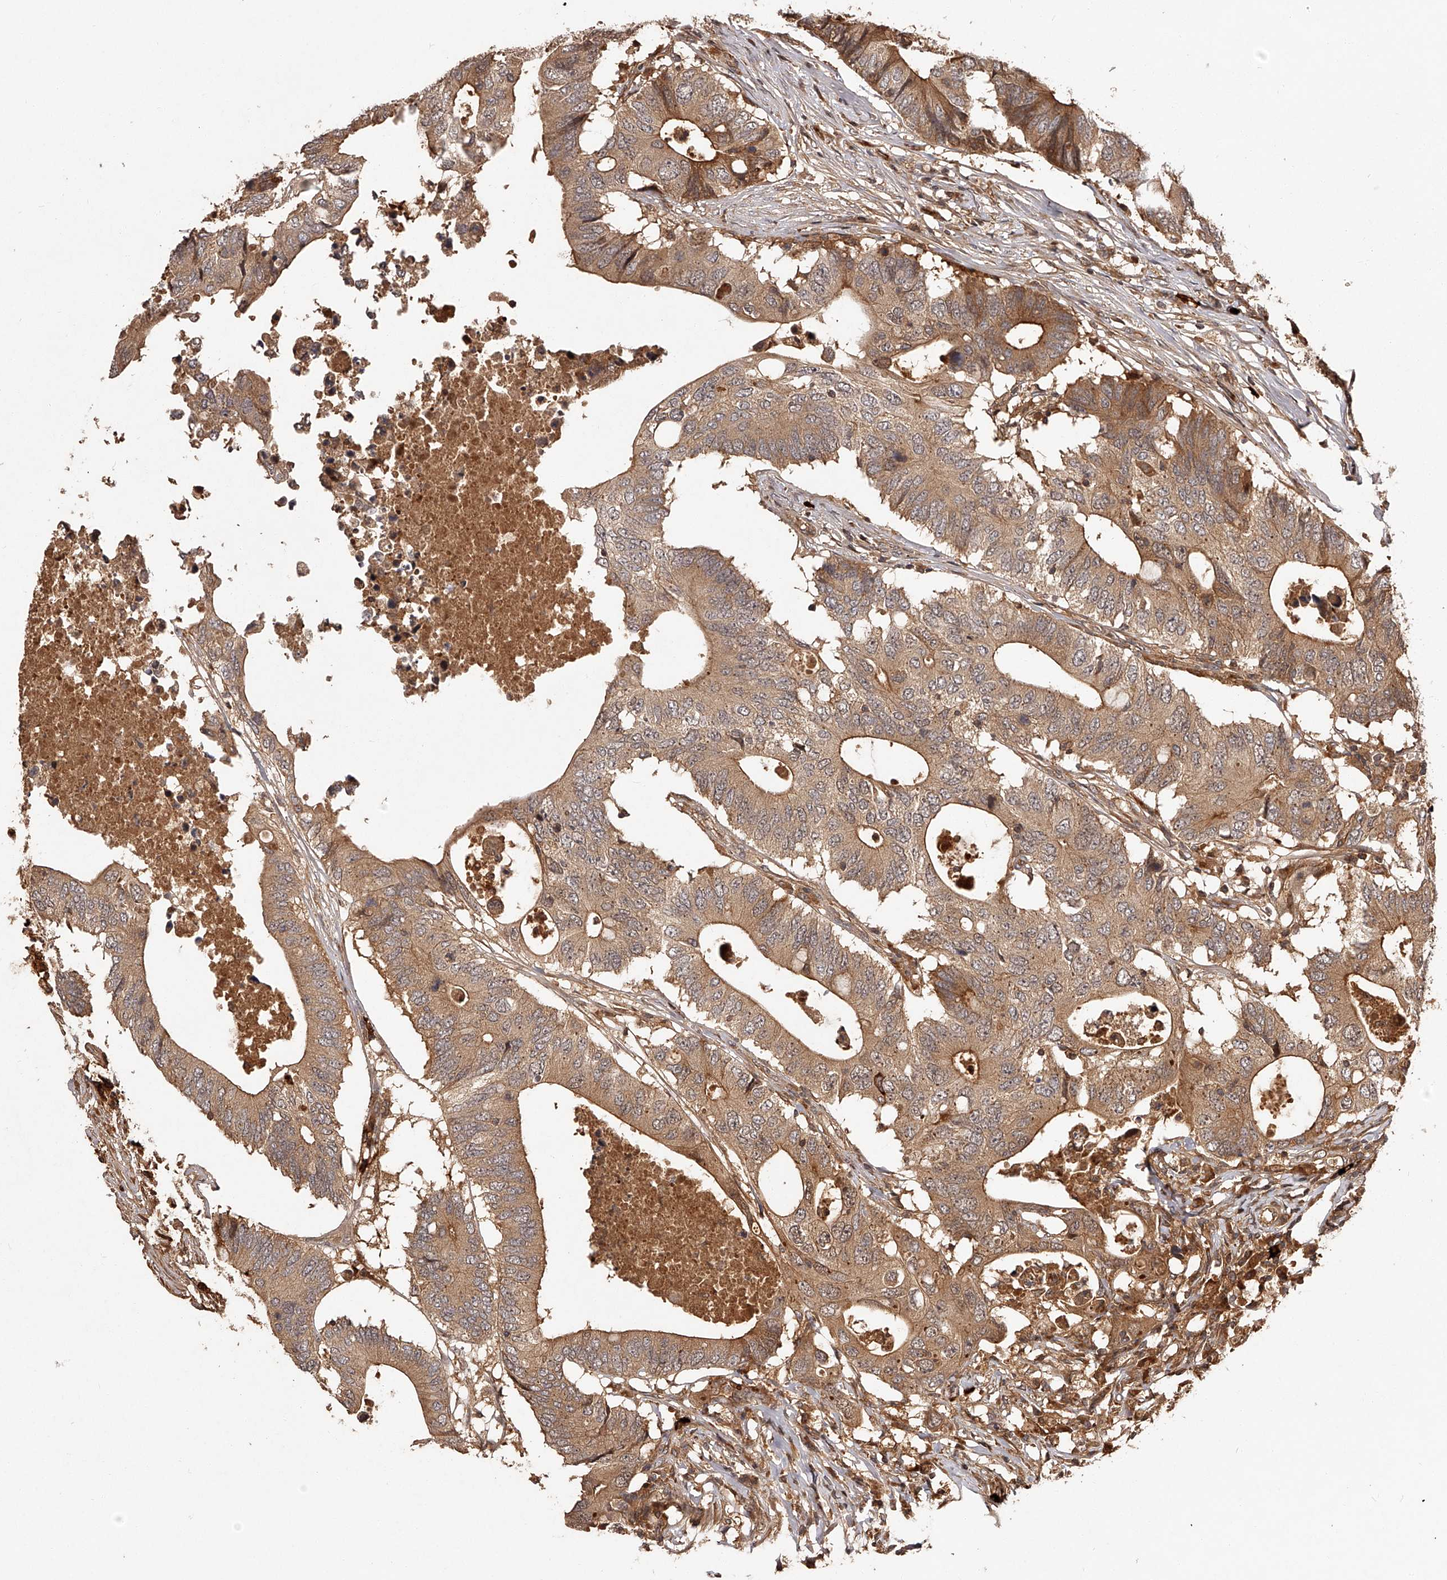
{"staining": {"intensity": "moderate", "quantity": ">75%", "location": "cytoplasmic/membranous"}, "tissue": "colorectal cancer", "cell_type": "Tumor cells", "image_type": "cancer", "snomed": [{"axis": "morphology", "description": "Adenocarcinoma, NOS"}, {"axis": "topography", "description": "Colon"}], "caption": "Tumor cells reveal medium levels of moderate cytoplasmic/membranous expression in approximately >75% of cells in colorectal cancer (adenocarcinoma). (Brightfield microscopy of DAB IHC at high magnification).", "gene": "CRYZL1", "patient": {"sex": "male", "age": 71}}